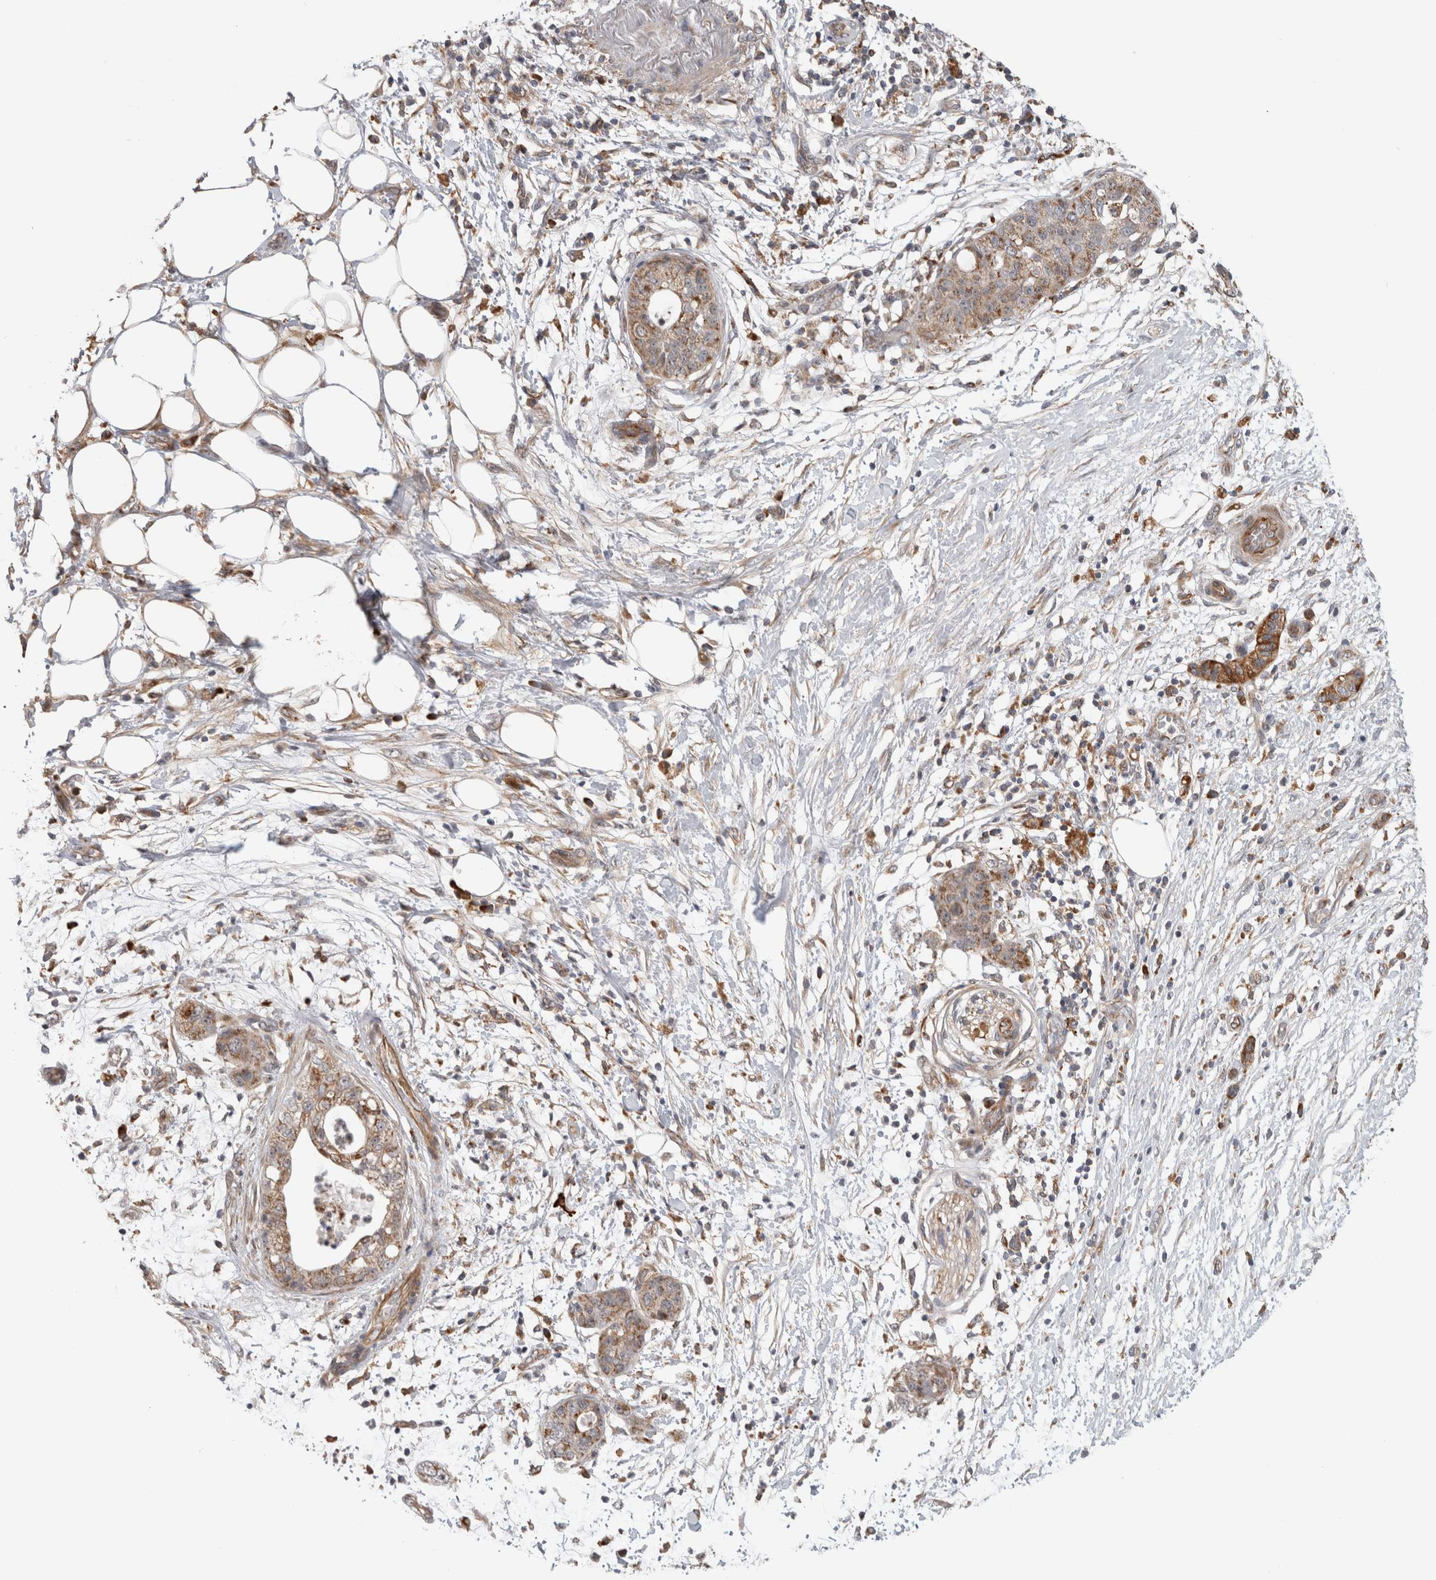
{"staining": {"intensity": "moderate", "quantity": ">75%", "location": "cytoplasmic/membranous"}, "tissue": "pancreatic cancer", "cell_type": "Tumor cells", "image_type": "cancer", "snomed": [{"axis": "morphology", "description": "Adenocarcinoma, NOS"}, {"axis": "topography", "description": "Pancreas"}], "caption": "Brown immunohistochemical staining in human adenocarcinoma (pancreatic) exhibits moderate cytoplasmic/membranous positivity in approximately >75% of tumor cells. (Stains: DAB (3,3'-diaminobenzidine) in brown, nuclei in blue, Microscopy: brightfield microscopy at high magnification).", "gene": "ADGRL3", "patient": {"sex": "female", "age": 78}}